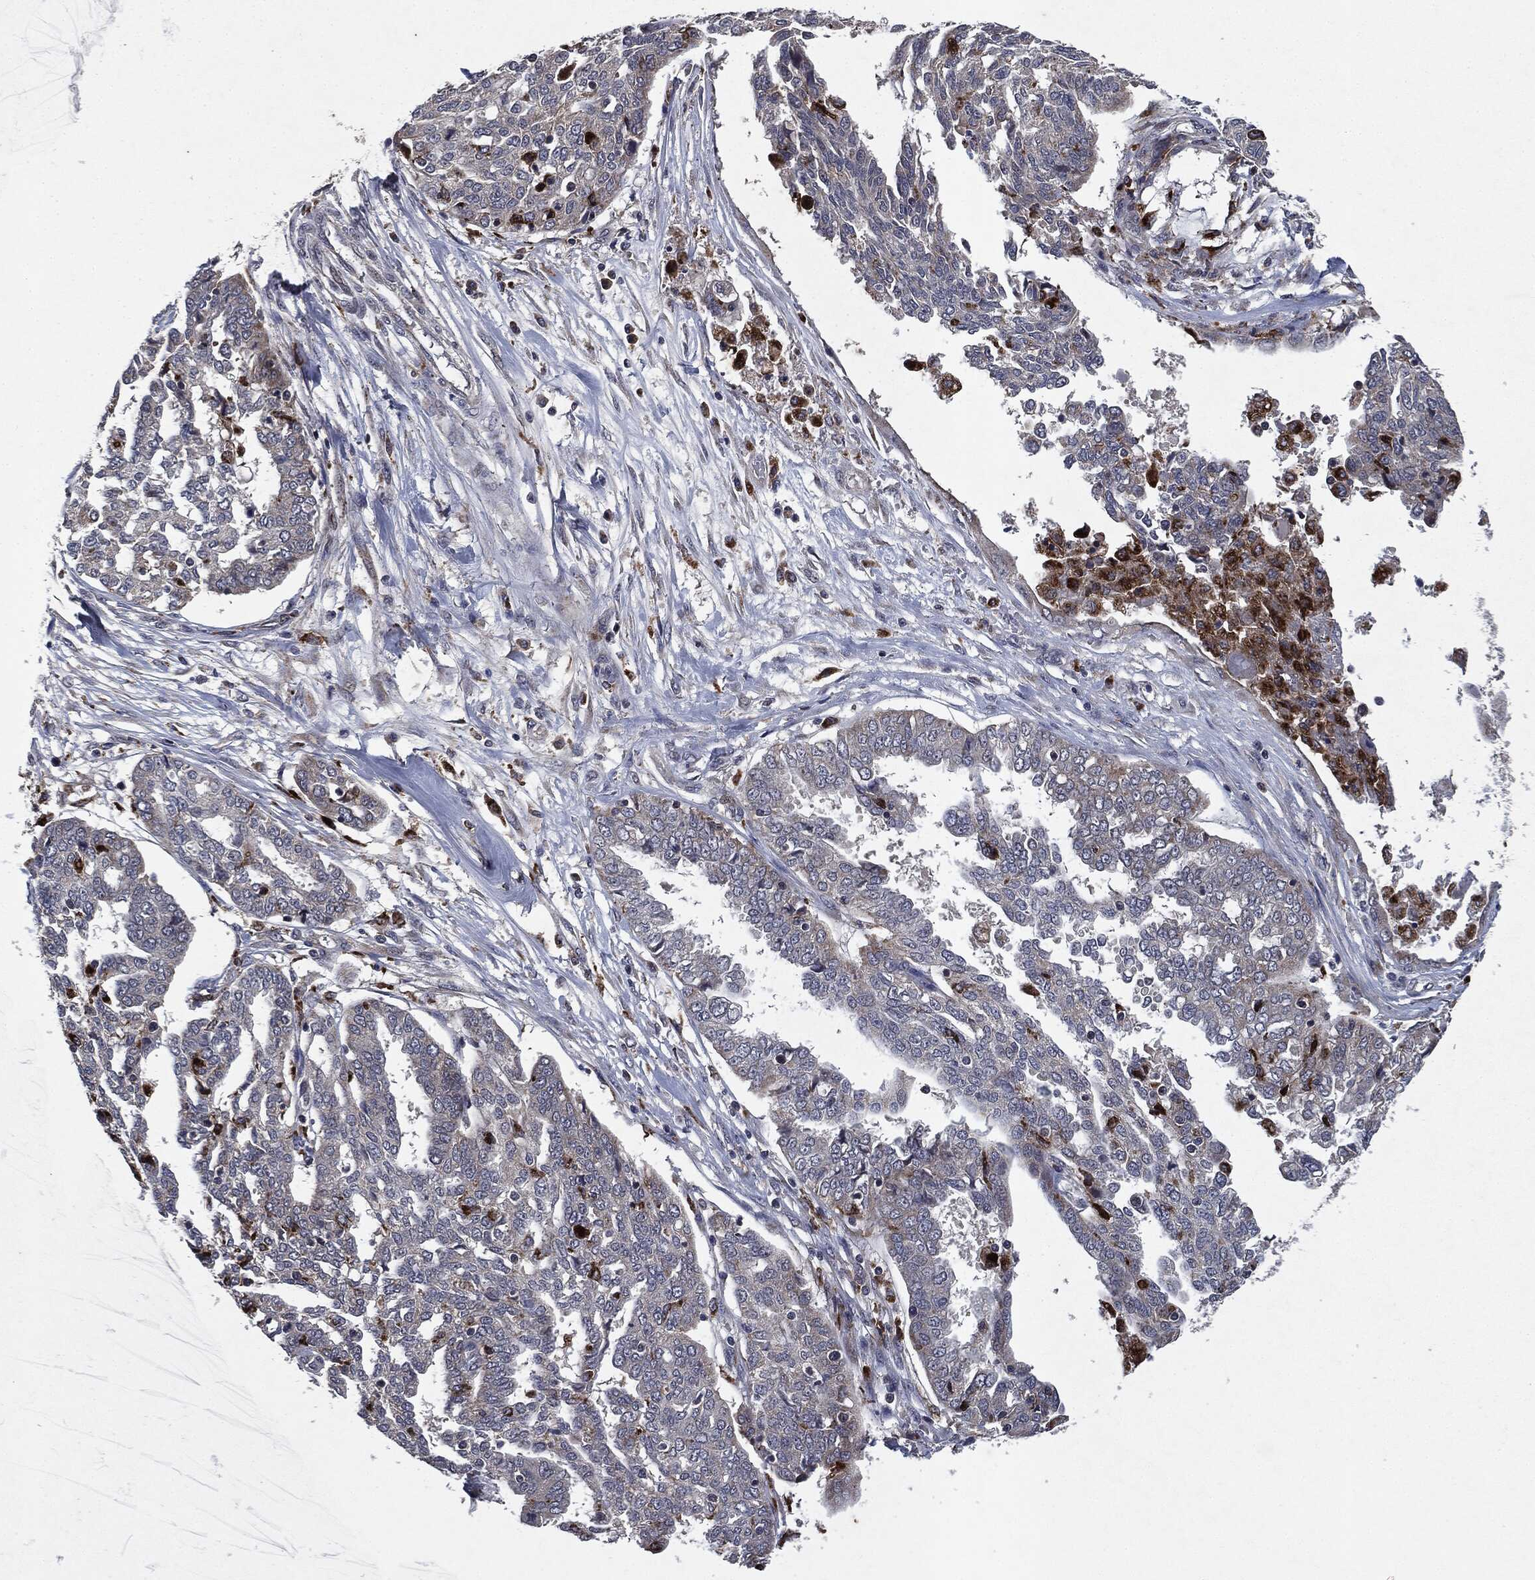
{"staining": {"intensity": "negative", "quantity": "none", "location": "none"}, "tissue": "ovarian cancer", "cell_type": "Tumor cells", "image_type": "cancer", "snomed": [{"axis": "morphology", "description": "Cystadenocarcinoma, serous, NOS"}, {"axis": "topography", "description": "Ovary"}], "caption": "High power microscopy histopathology image of an immunohistochemistry photomicrograph of serous cystadenocarcinoma (ovarian), revealing no significant positivity in tumor cells.", "gene": "SLC31A2", "patient": {"sex": "female", "age": 67}}